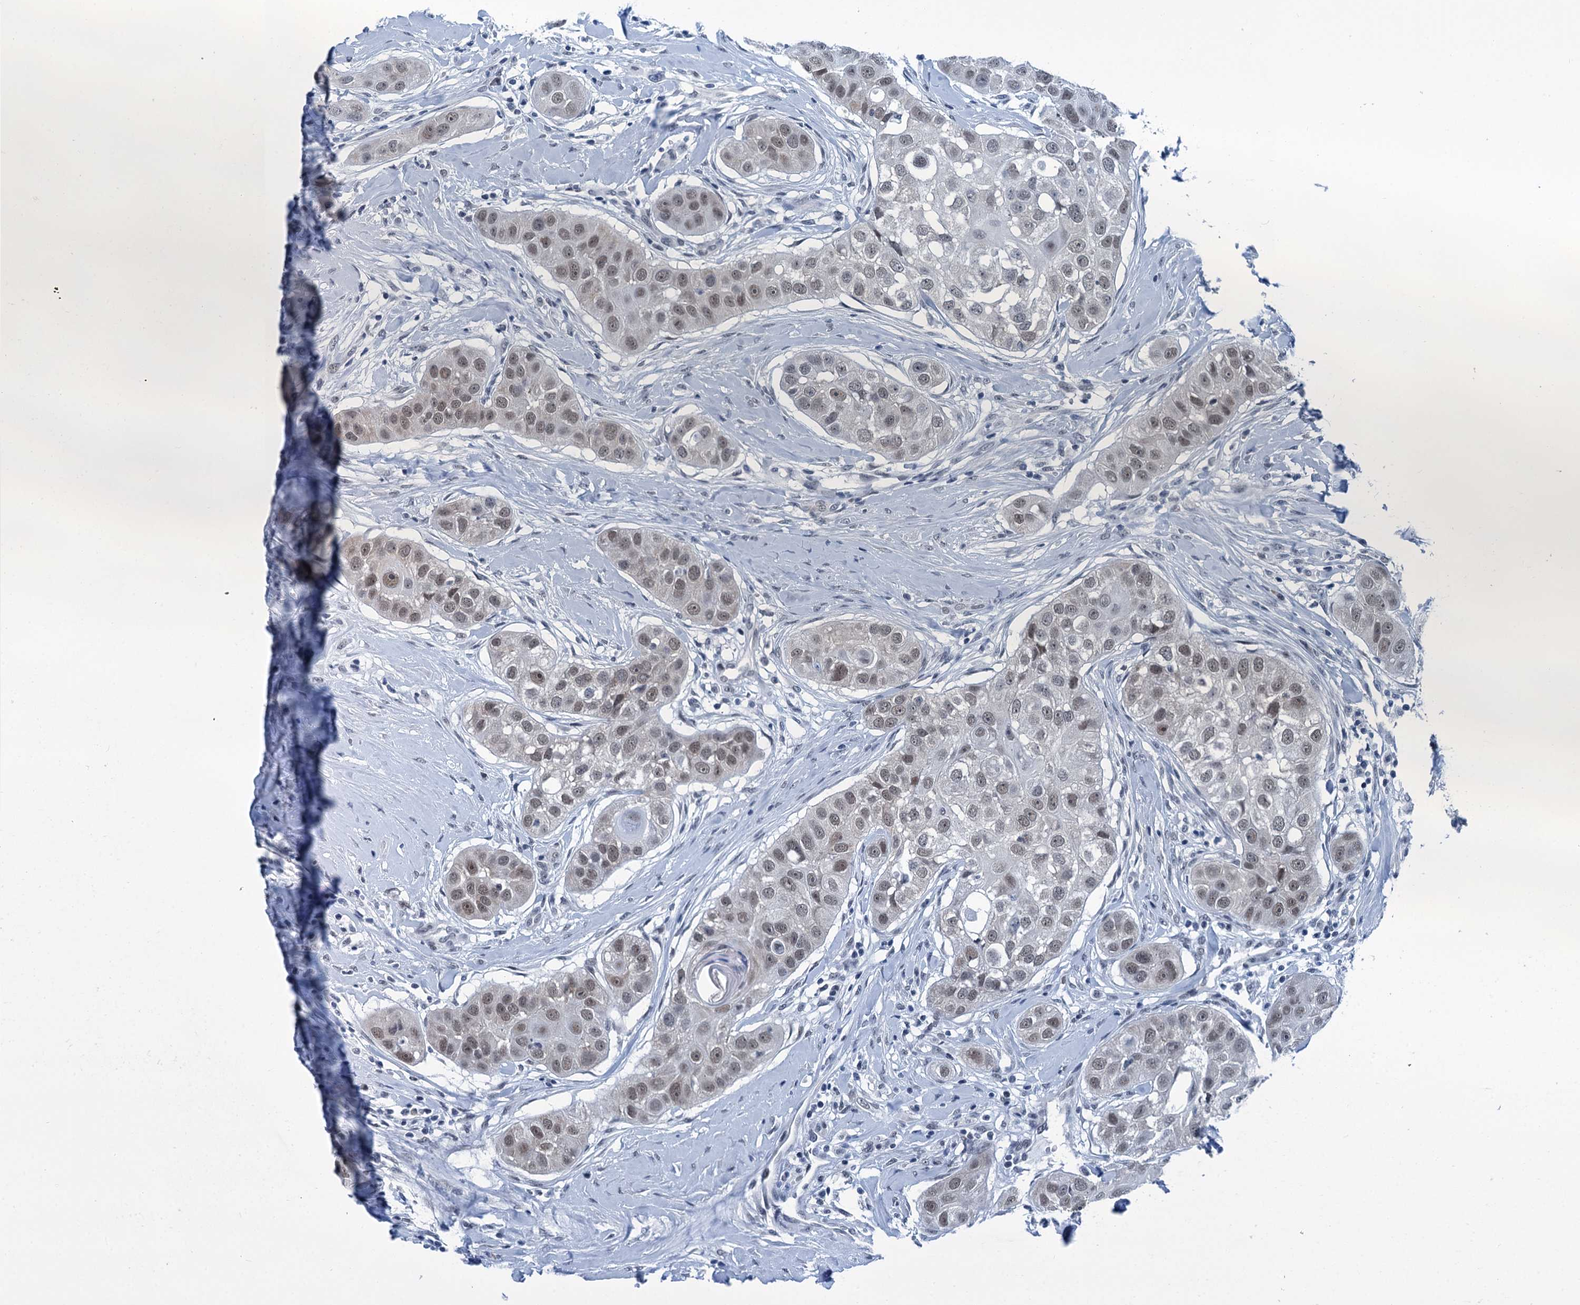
{"staining": {"intensity": "weak", "quantity": "25%-75%", "location": "nuclear"}, "tissue": "head and neck cancer", "cell_type": "Tumor cells", "image_type": "cancer", "snomed": [{"axis": "morphology", "description": "Normal tissue, NOS"}, {"axis": "morphology", "description": "Squamous cell carcinoma, NOS"}, {"axis": "topography", "description": "Skeletal muscle"}, {"axis": "topography", "description": "Head-Neck"}], "caption": "Tumor cells display low levels of weak nuclear positivity in approximately 25%-75% of cells in human head and neck cancer (squamous cell carcinoma). Using DAB (3,3'-diaminobenzidine) (brown) and hematoxylin (blue) stains, captured at high magnification using brightfield microscopy.", "gene": "TRPT1", "patient": {"sex": "male", "age": 51}}